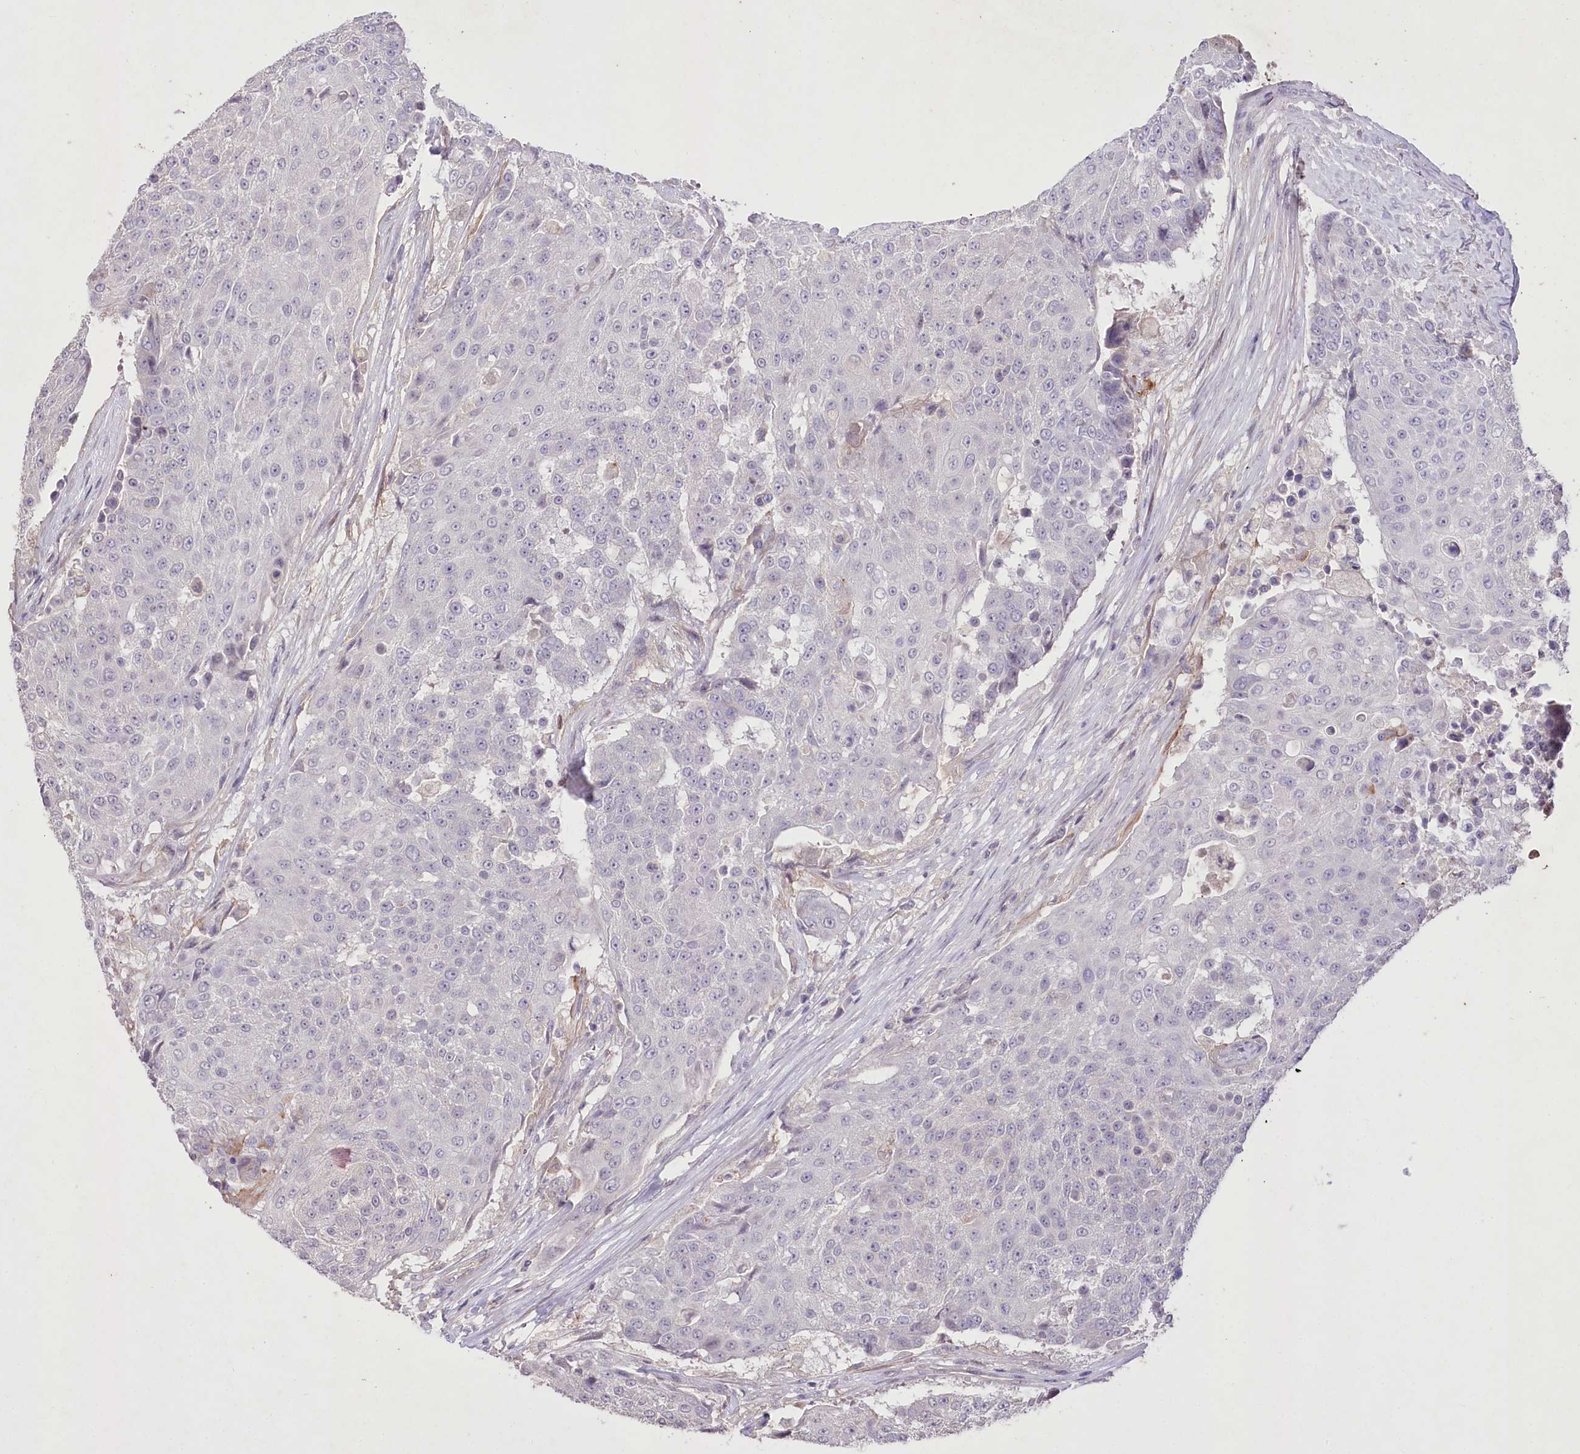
{"staining": {"intensity": "negative", "quantity": "none", "location": "none"}, "tissue": "urothelial cancer", "cell_type": "Tumor cells", "image_type": "cancer", "snomed": [{"axis": "morphology", "description": "Urothelial carcinoma, High grade"}, {"axis": "topography", "description": "Urinary bladder"}], "caption": "Protein analysis of urothelial carcinoma (high-grade) exhibits no significant expression in tumor cells.", "gene": "ENPP1", "patient": {"sex": "female", "age": 63}}